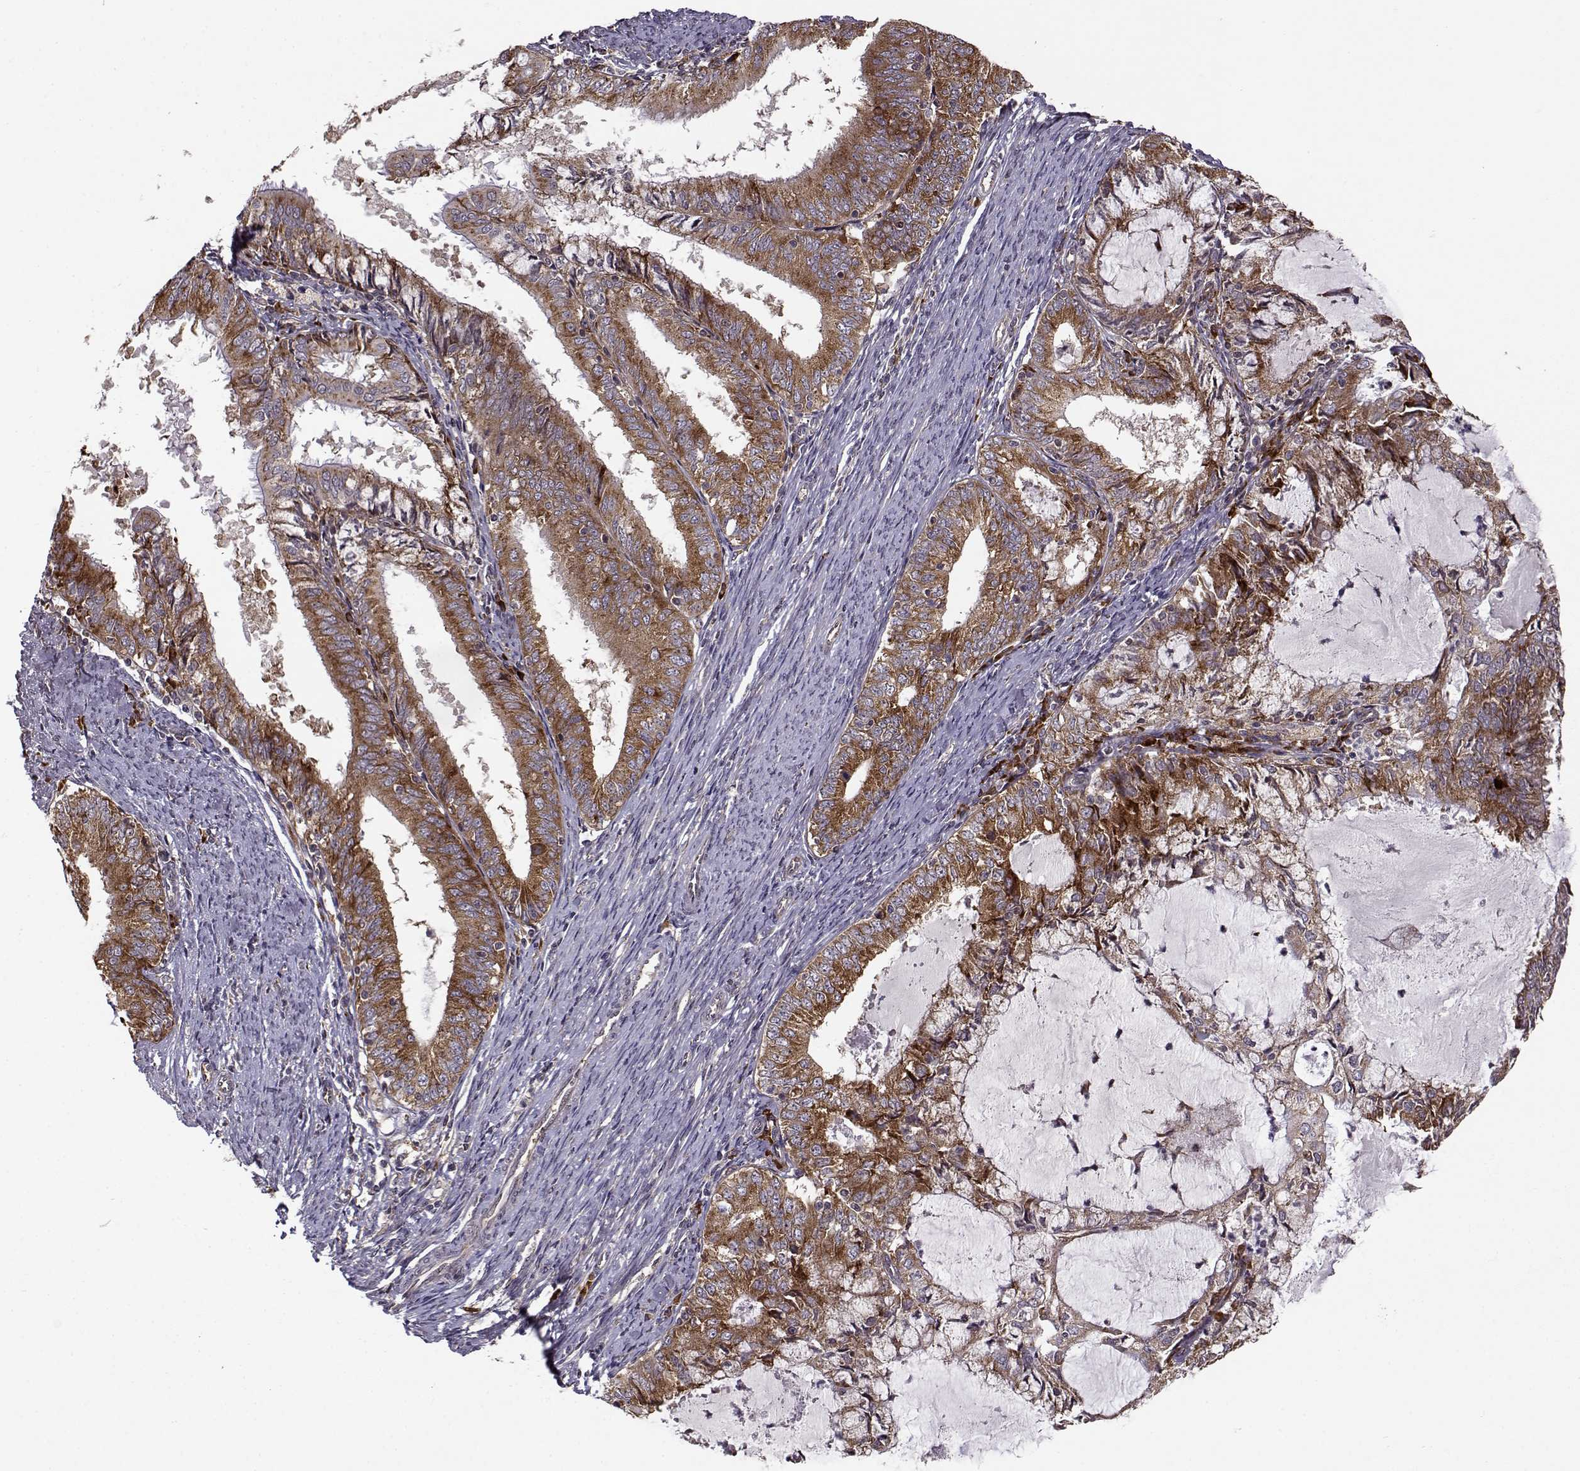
{"staining": {"intensity": "strong", "quantity": ">75%", "location": "cytoplasmic/membranous"}, "tissue": "endometrial cancer", "cell_type": "Tumor cells", "image_type": "cancer", "snomed": [{"axis": "morphology", "description": "Adenocarcinoma, NOS"}, {"axis": "topography", "description": "Endometrium"}], "caption": "This image exhibits adenocarcinoma (endometrial) stained with IHC to label a protein in brown. The cytoplasmic/membranous of tumor cells show strong positivity for the protein. Nuclei are counter-stained blue.", "gene": "RPL31", "patient": {"sex": "female", "age": 57}}